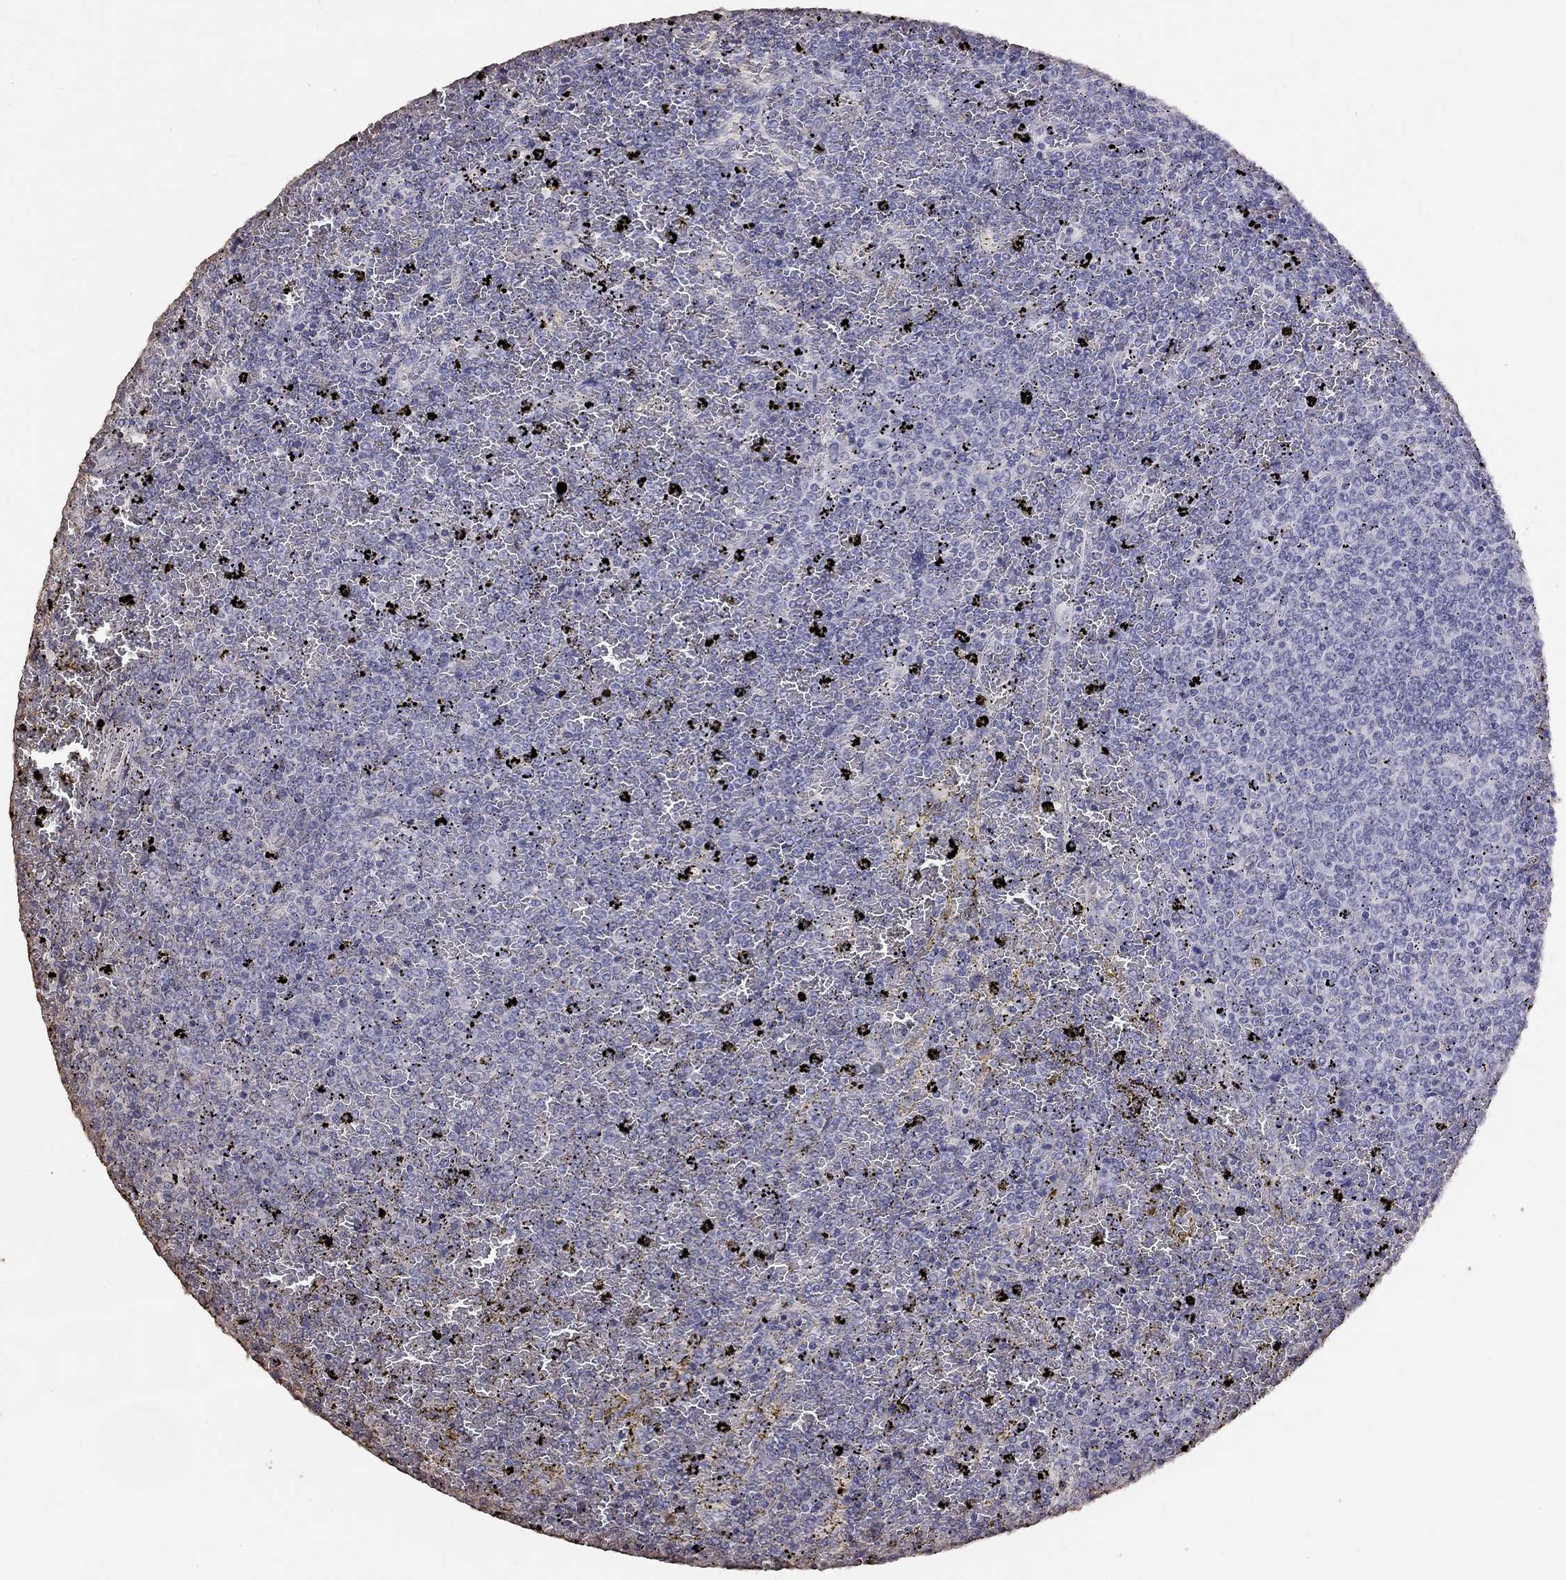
{"staining": {"intensity": "negative", "quantity": "none", "location": "none"}, "tissue": "lymphoma", "cell_type": "Tumor cells", "image_type": "cancer", "snomed": [{"axis": "morphology", "description": "Malignant lymphoma, non-Hodgkin's type, Low grade"}, {"axis": "topography", "description": "Spleen"}], "caption": "Tumor cells show no significant protein expression in lymphoma.", "gene": "SUN3", "patient": {"sex": "female", "age": 77}}